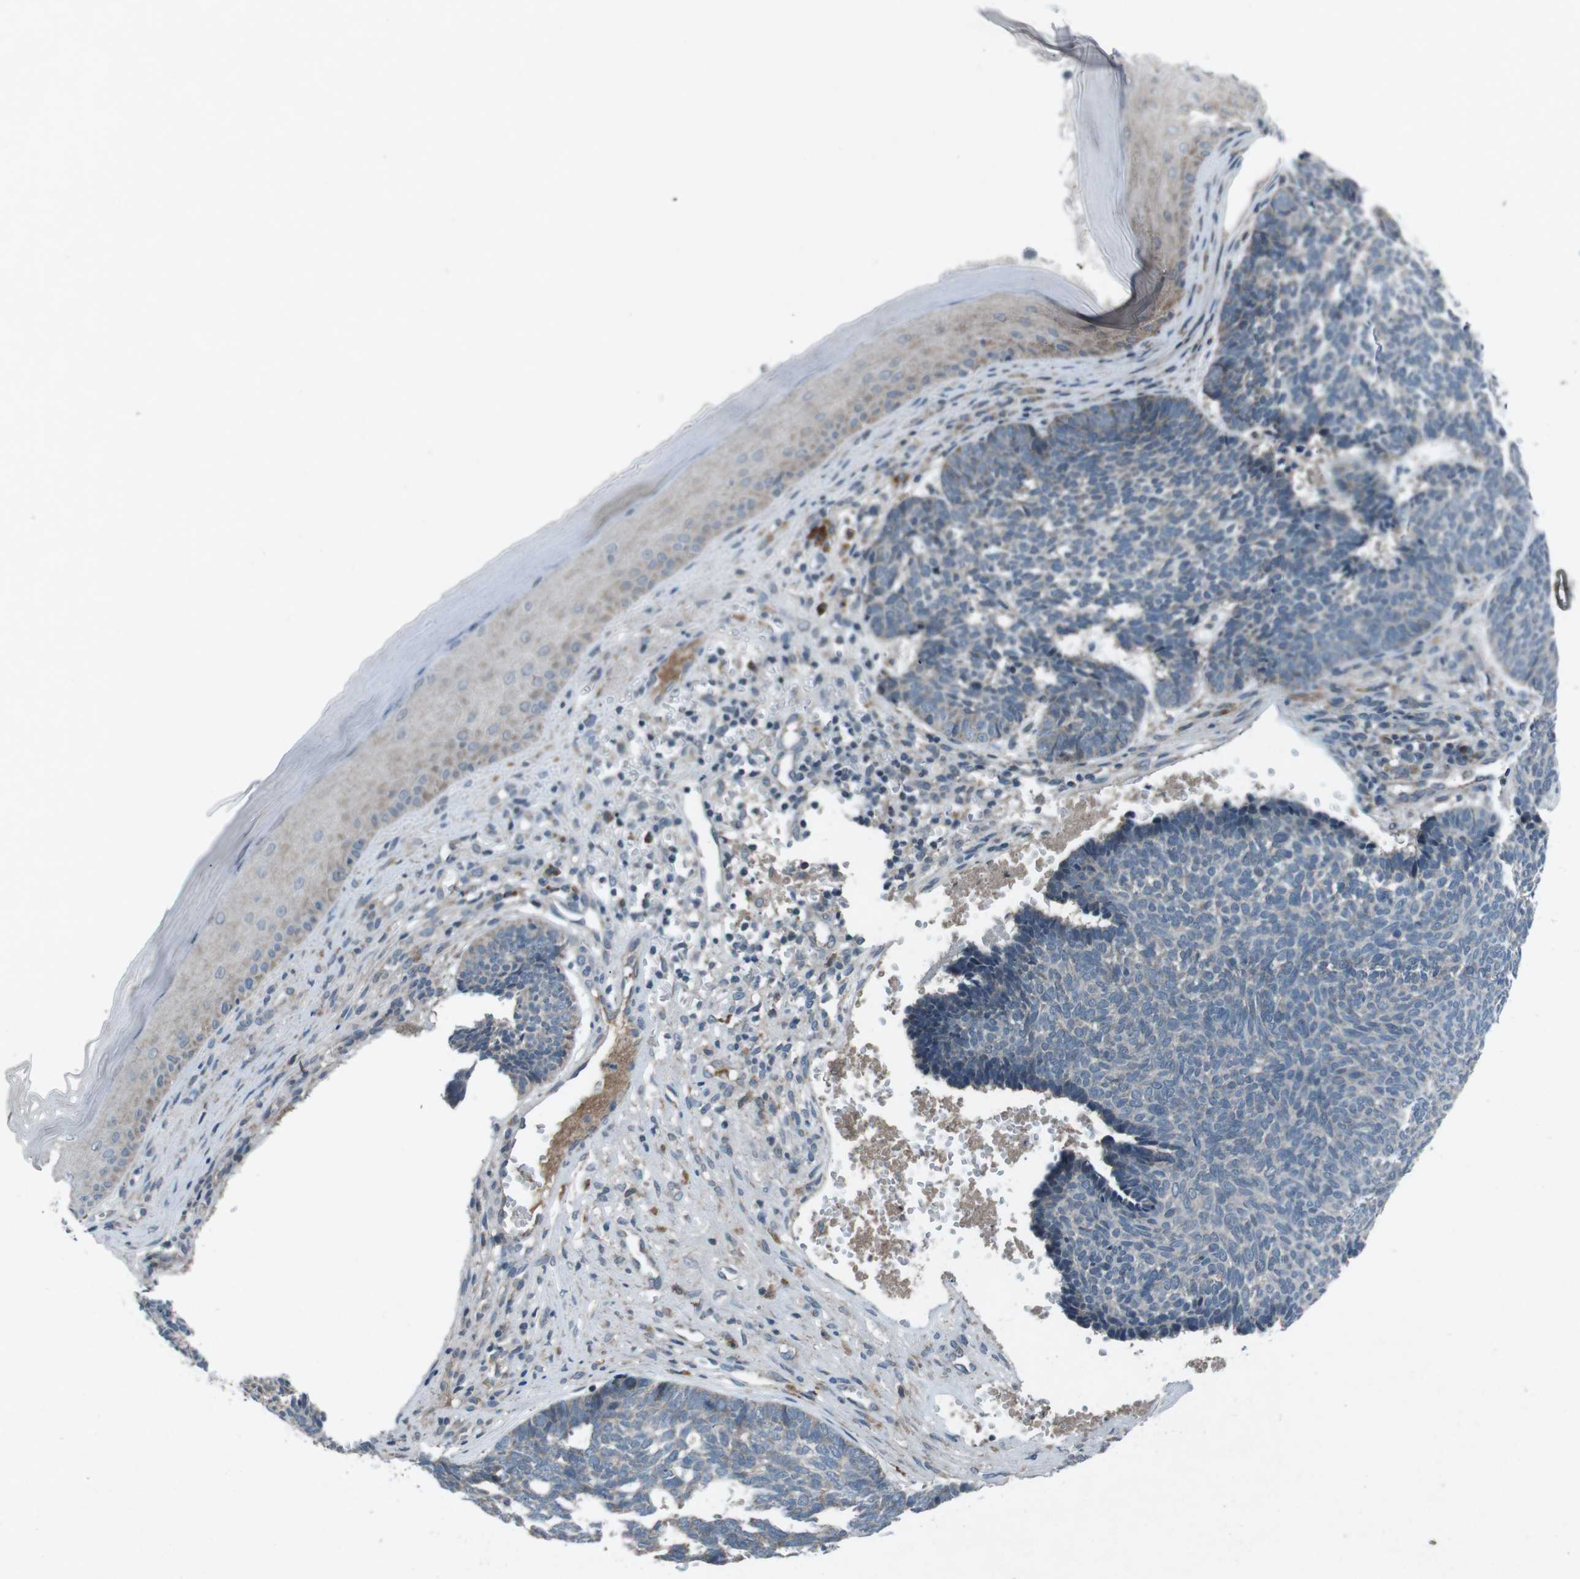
{"staining": {"intensity": "weak", "quantity": "<25%", "location": "cytoplasmic/membranous"}, "tissue": "skin cancer", "cell_type": "Tumor cells", "image_type": "cancer", "snomed": [{"axis": "morphology", "description": "Basal cell carcinoma"}, {"axis": "topography", "description": "Skin"}], "caption": "Tumor cells are negative for brown protein staining in basal cell carcinoma (skin).", "gene": "CDK16", "patient": {"sex": "male", "age": 84}}